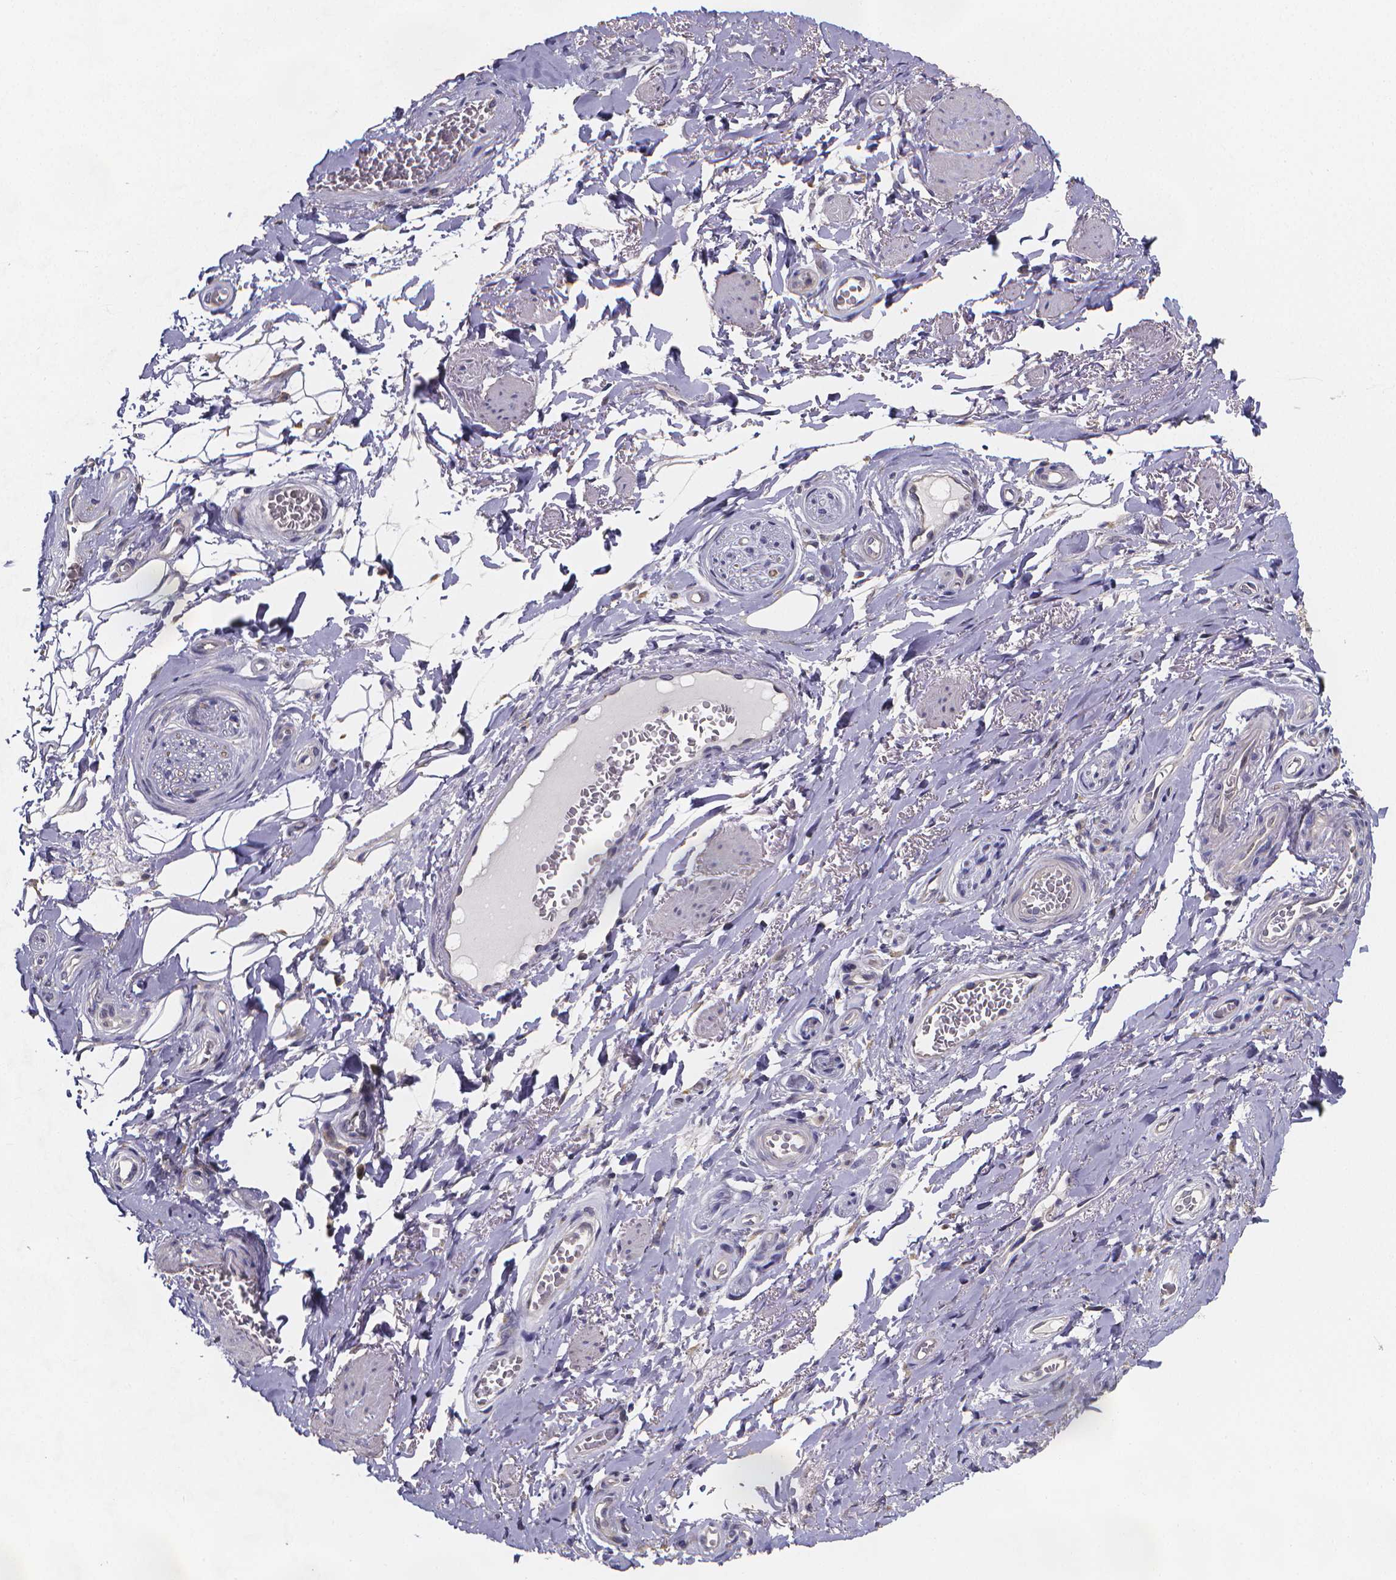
{"staining": {"intensity": "negative", "quantity": "none", "location": "none"}, "tissue": "adipose tissue", "cell_type": "Adipocytes", "image_type": "normal", "snomed": [{"axis": "morphology", "description": "Normal tissue, NOS"}, {"axis": "topography", "description": "Anal"}, {"axis": "topography", "description": "Peripheral nerve tissue"}], "caption": "IHC micrograph of benign adipose tissue: human adipose tissue stained with DAB reveals no significant protein positivity in adipocytes.", "gene": "PAH", "patient": {"sex": "male", "age": 53}}